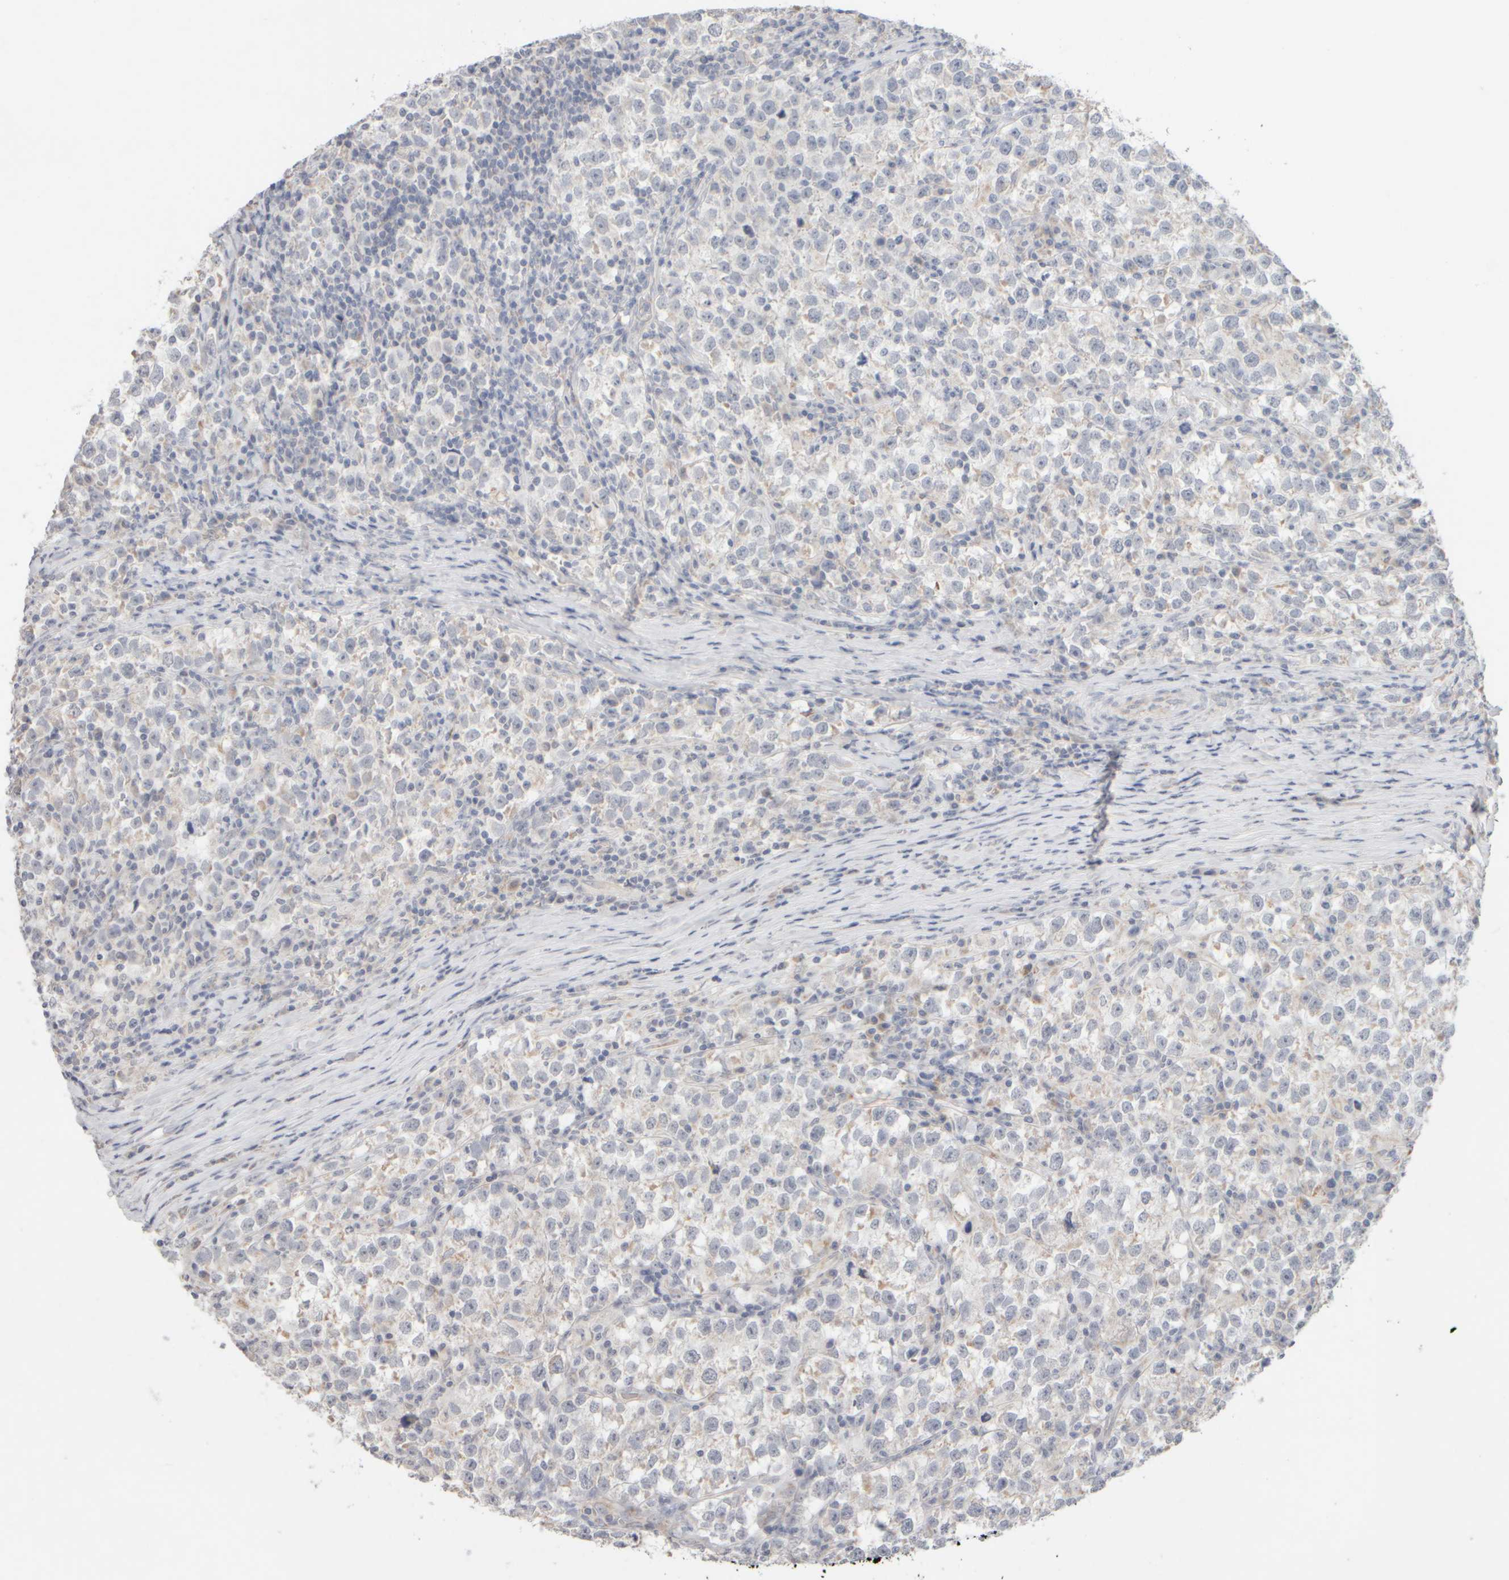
{"staining": {"intensity": "negative", "quantity": "none", "location": "none"}, "tissue": "testis cancer", "cell_type": "Tumor cells", "image_type": "cancer", "snomed": [{"axis": "morphology", "description": "Normal tissue, NOS"}, {"axis": "morphology", "description": "Seminoma, NOS"}, {"axis": "topography", "description": "Testis"}], "caption": "The photomicrograph exhibits no significant positivity in tumor cells of testis cancer (seminoma).", "gene": "ZNF112", "patient": {"sex": "male", "age": 43}}